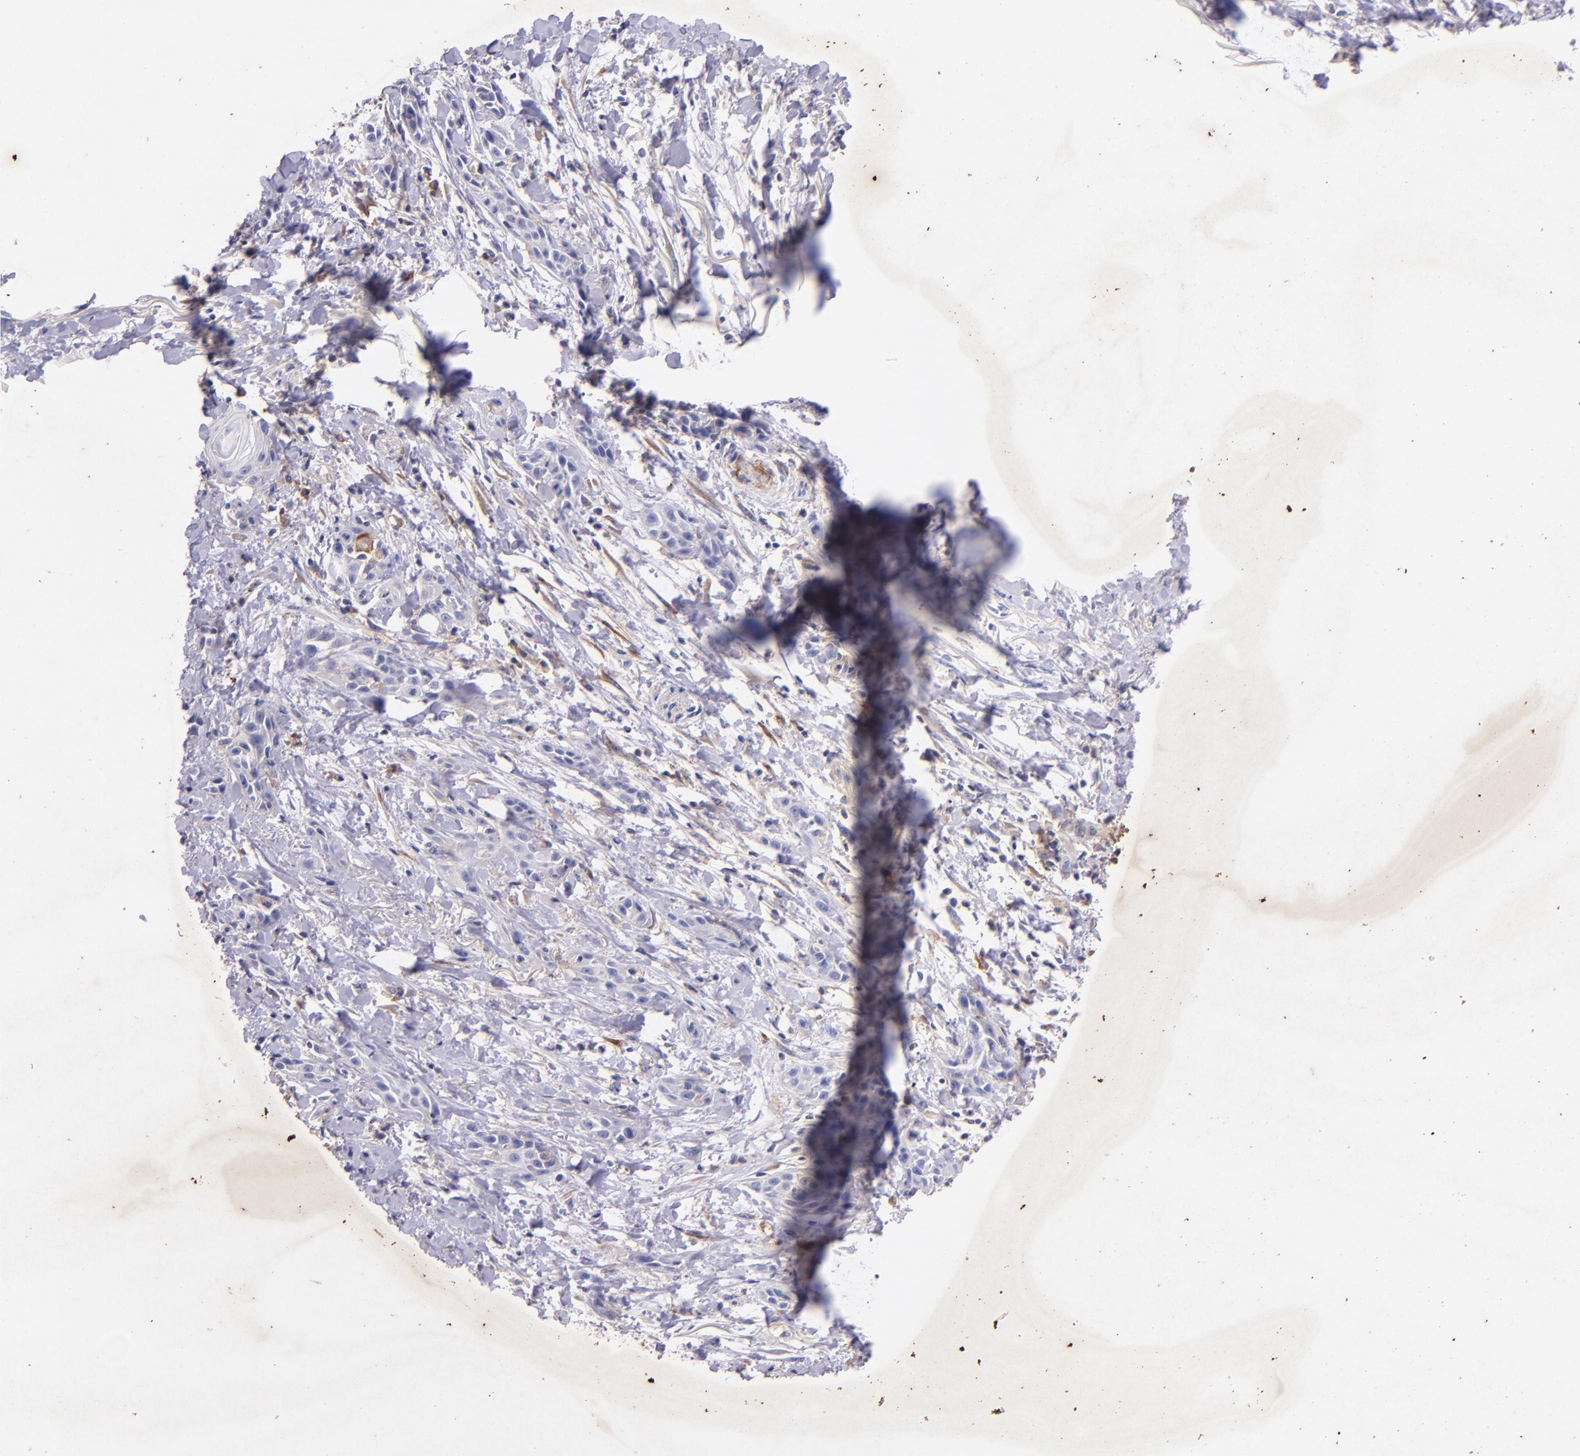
{"staining": {"intensity": "moderate", "quantity": "<25%", "location": "cytoplasmic/membranous"}, "tissue": "skin cancer", "cell_type": "Tumor cells", "image_type": "cancer", "snomed": [{"axis": "morphology", "description": "Squamous cell carcinoma, NOS"}, {"axis": "topography", "description": "Skin"}, {"axis": "topography", "description": "Anal"}], "caption": "Immunohistochemical staining of skin cancer shows low levels of moderate cytoplasmic/membranous expression in about <25% of tumor cells. (IHC, brightfield microscopy, high magnification).", "gene": "RET", "patient": {"sex": "male", "age": 64}}